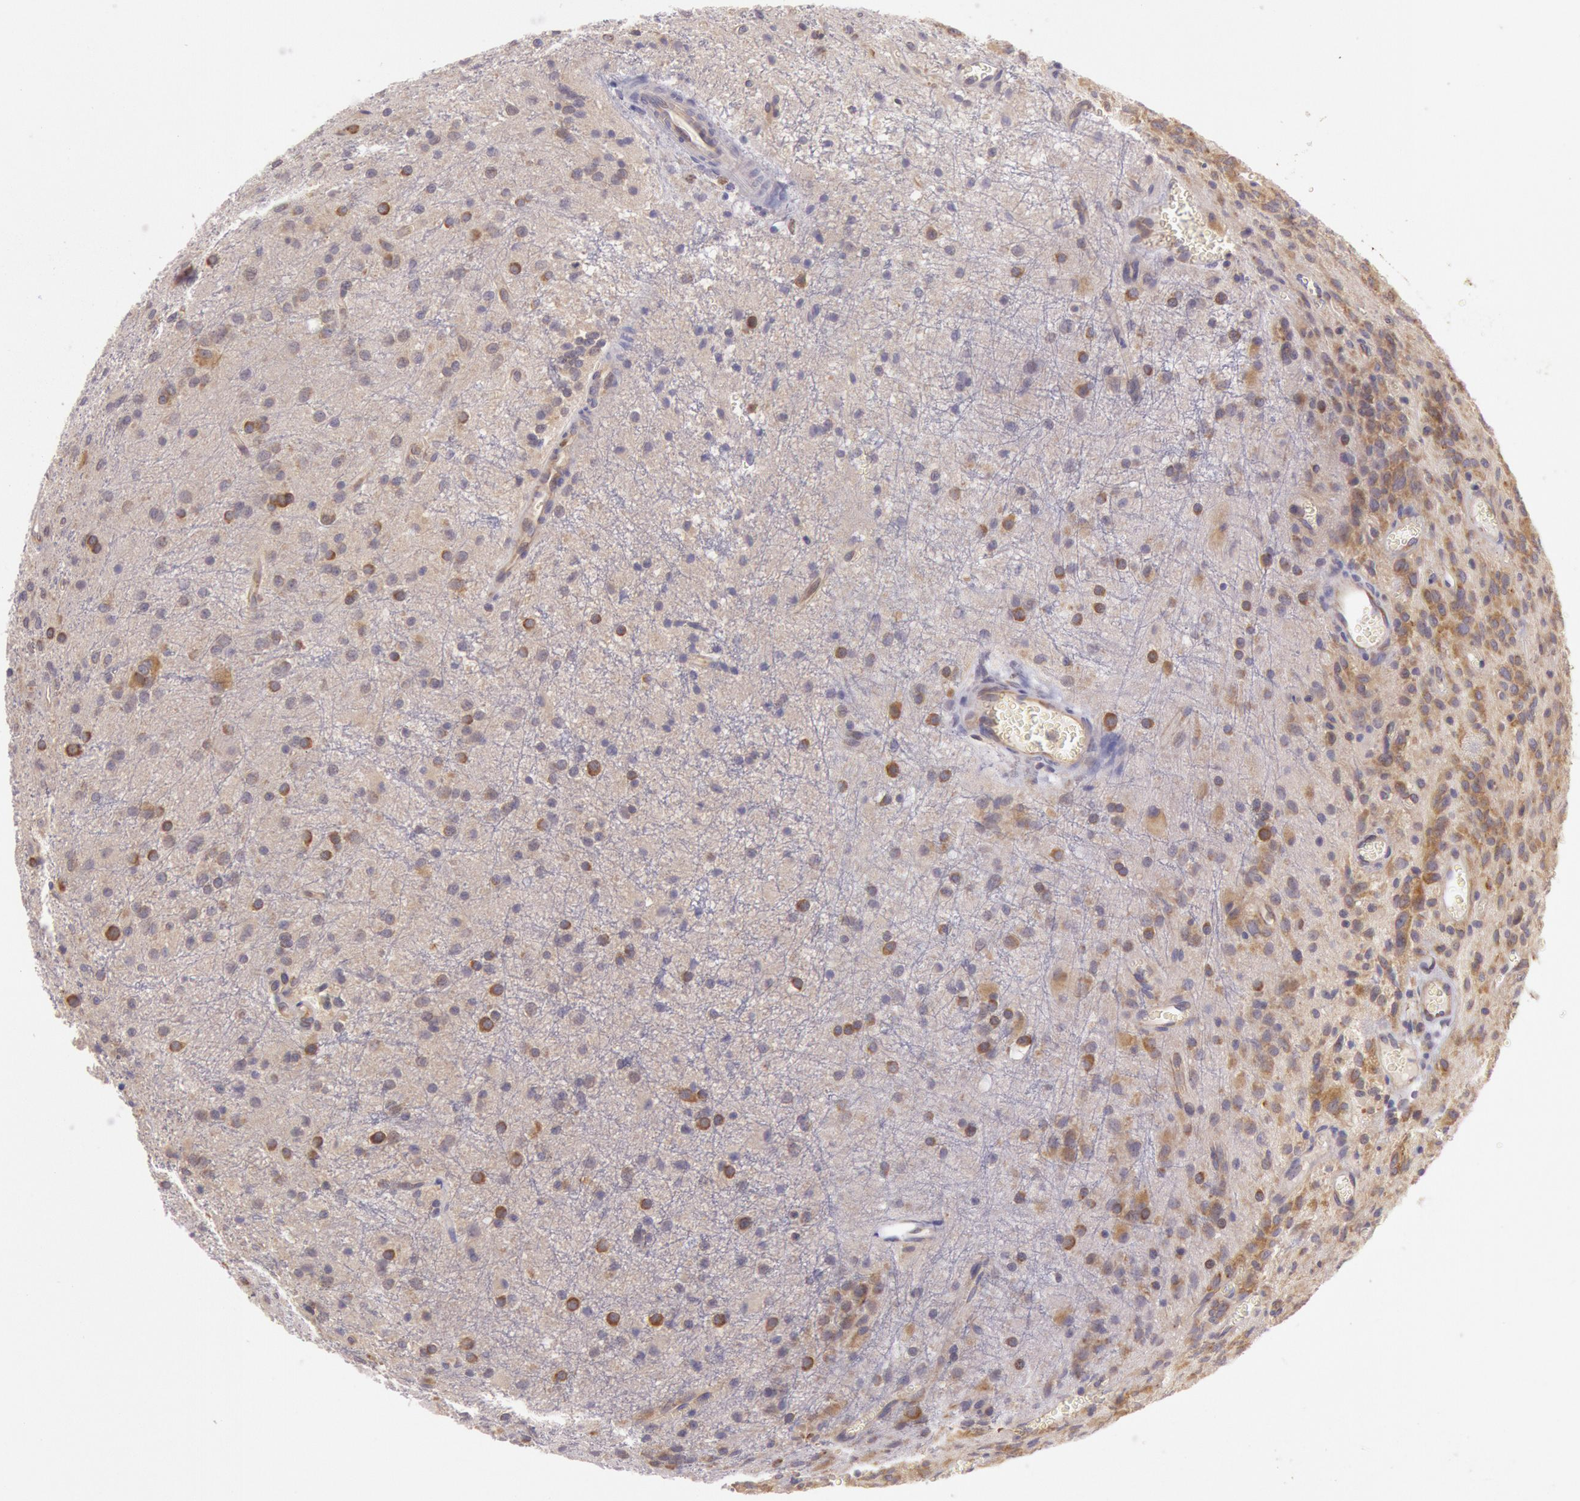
{"staining": {"intensity": "moderate", "quantity": "25%-75%", "location": "cytoplasmic/membranous"}, "tissue": "glioma", "cell_type": "Tumor cells", "image_type": "cancer", "snomed": [{"axis": "morphology", "description": "Glioma, malignant, Low grade"}, {"axis": "topography", "description": "Brain"}], "caption": "A brown stain labels moderate cytoplasmic/membranous positivity of a protein in human low-grade glioma (malignant) tumor cells. (DAB = brown stain, brightfield microscopy at high magnification).", "gene": "CHUK", "patient": {"sex": "female", "age": 15}}